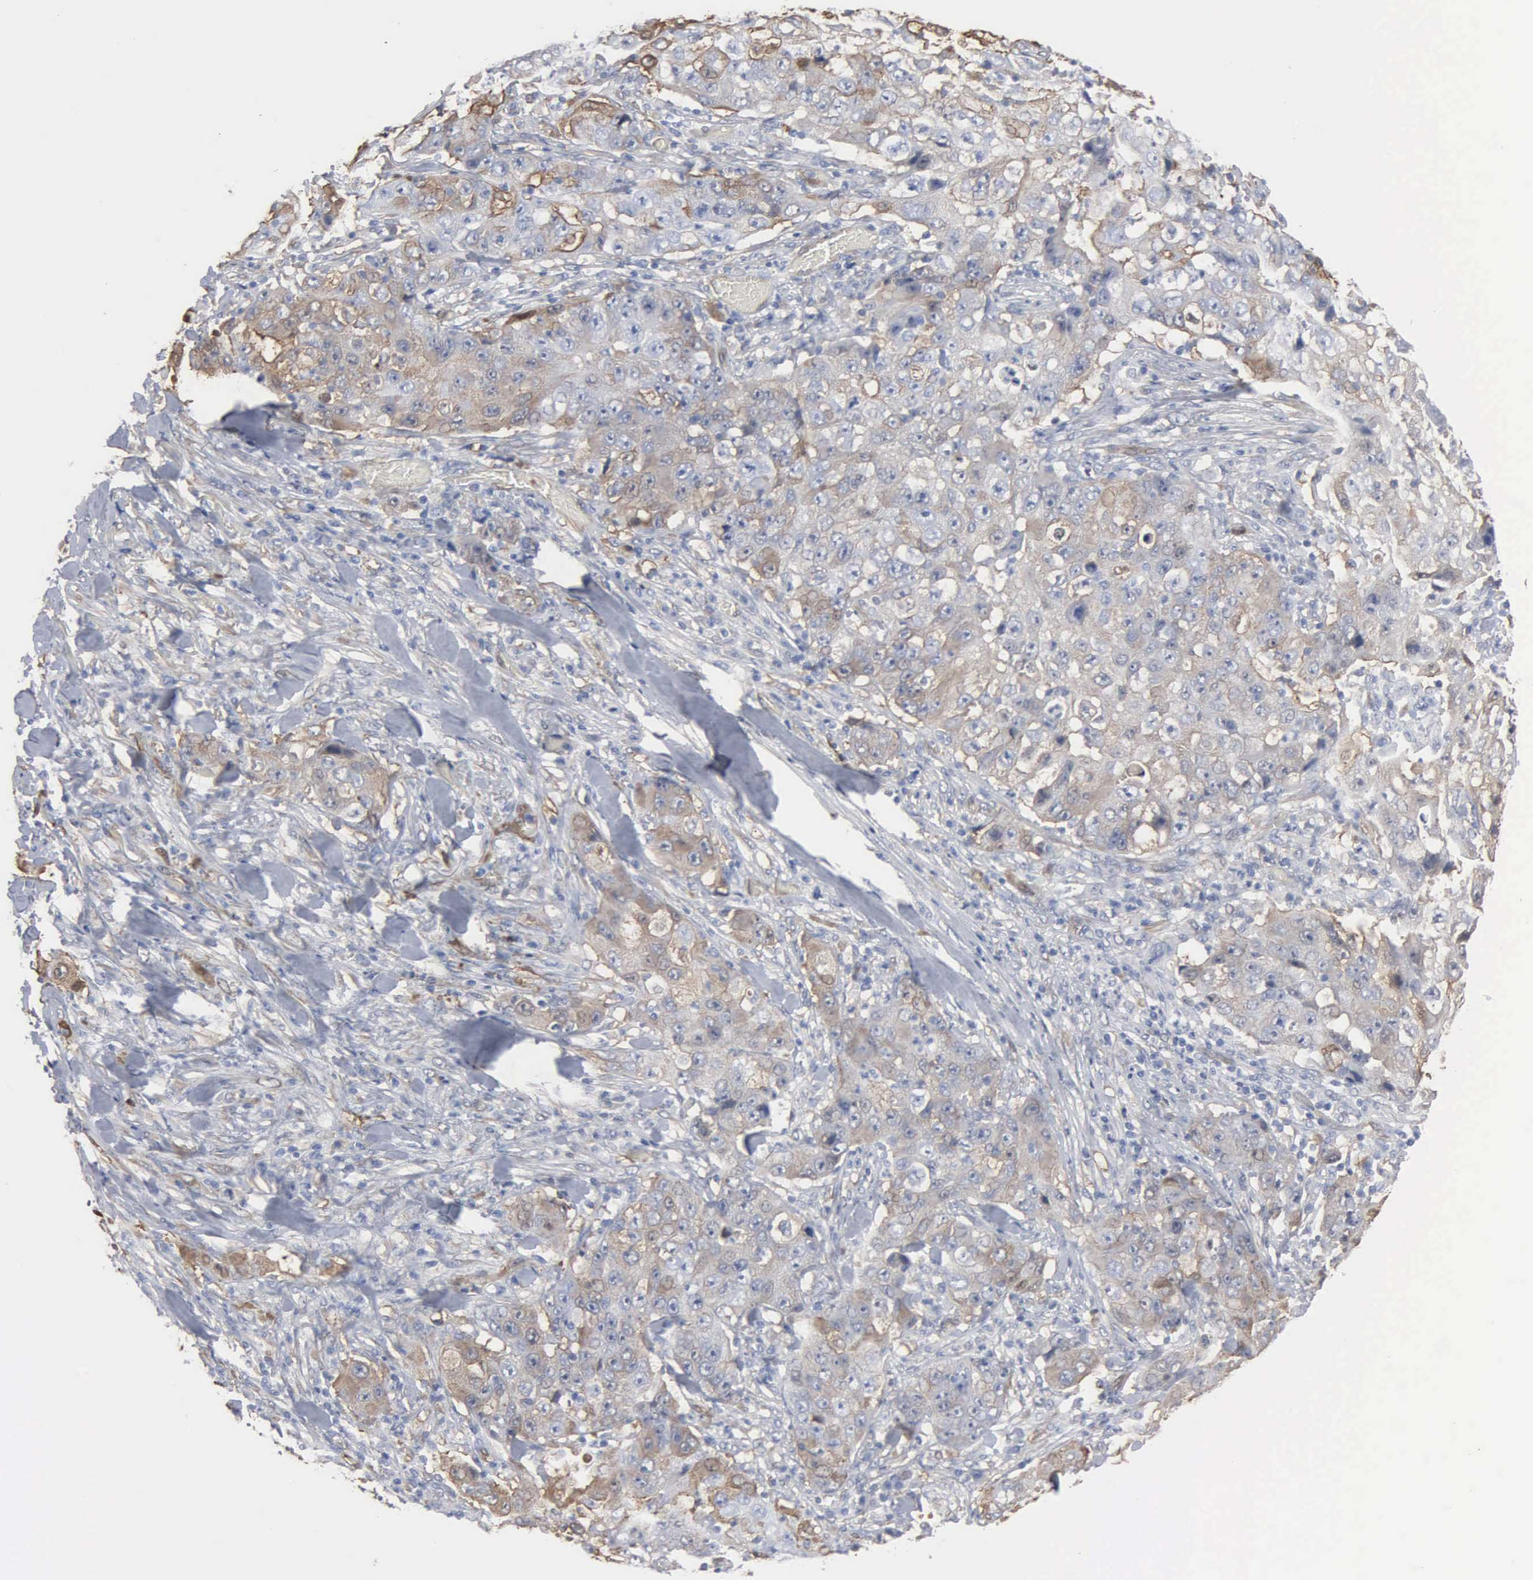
{"staining": {"intensity": "weak", "quantity": ">75%", "location": "cytoplasmic/membranous"}, "tissue": "lung cancer", "cell_type": "Tumor cells", "image_type": "cancer", "snomed": [{"axis": "morphology", "description": "Squamous cell carcinoma, NOS"}, {"axis": "topography", "description": "Lung"}], "caption": "Squamous cell carcinoma (lung) stained with a protein marker demonstrates weak staining in tumor cells.", "gene": "FSCN1", "patient": {"sex": "male", "age": 64}}